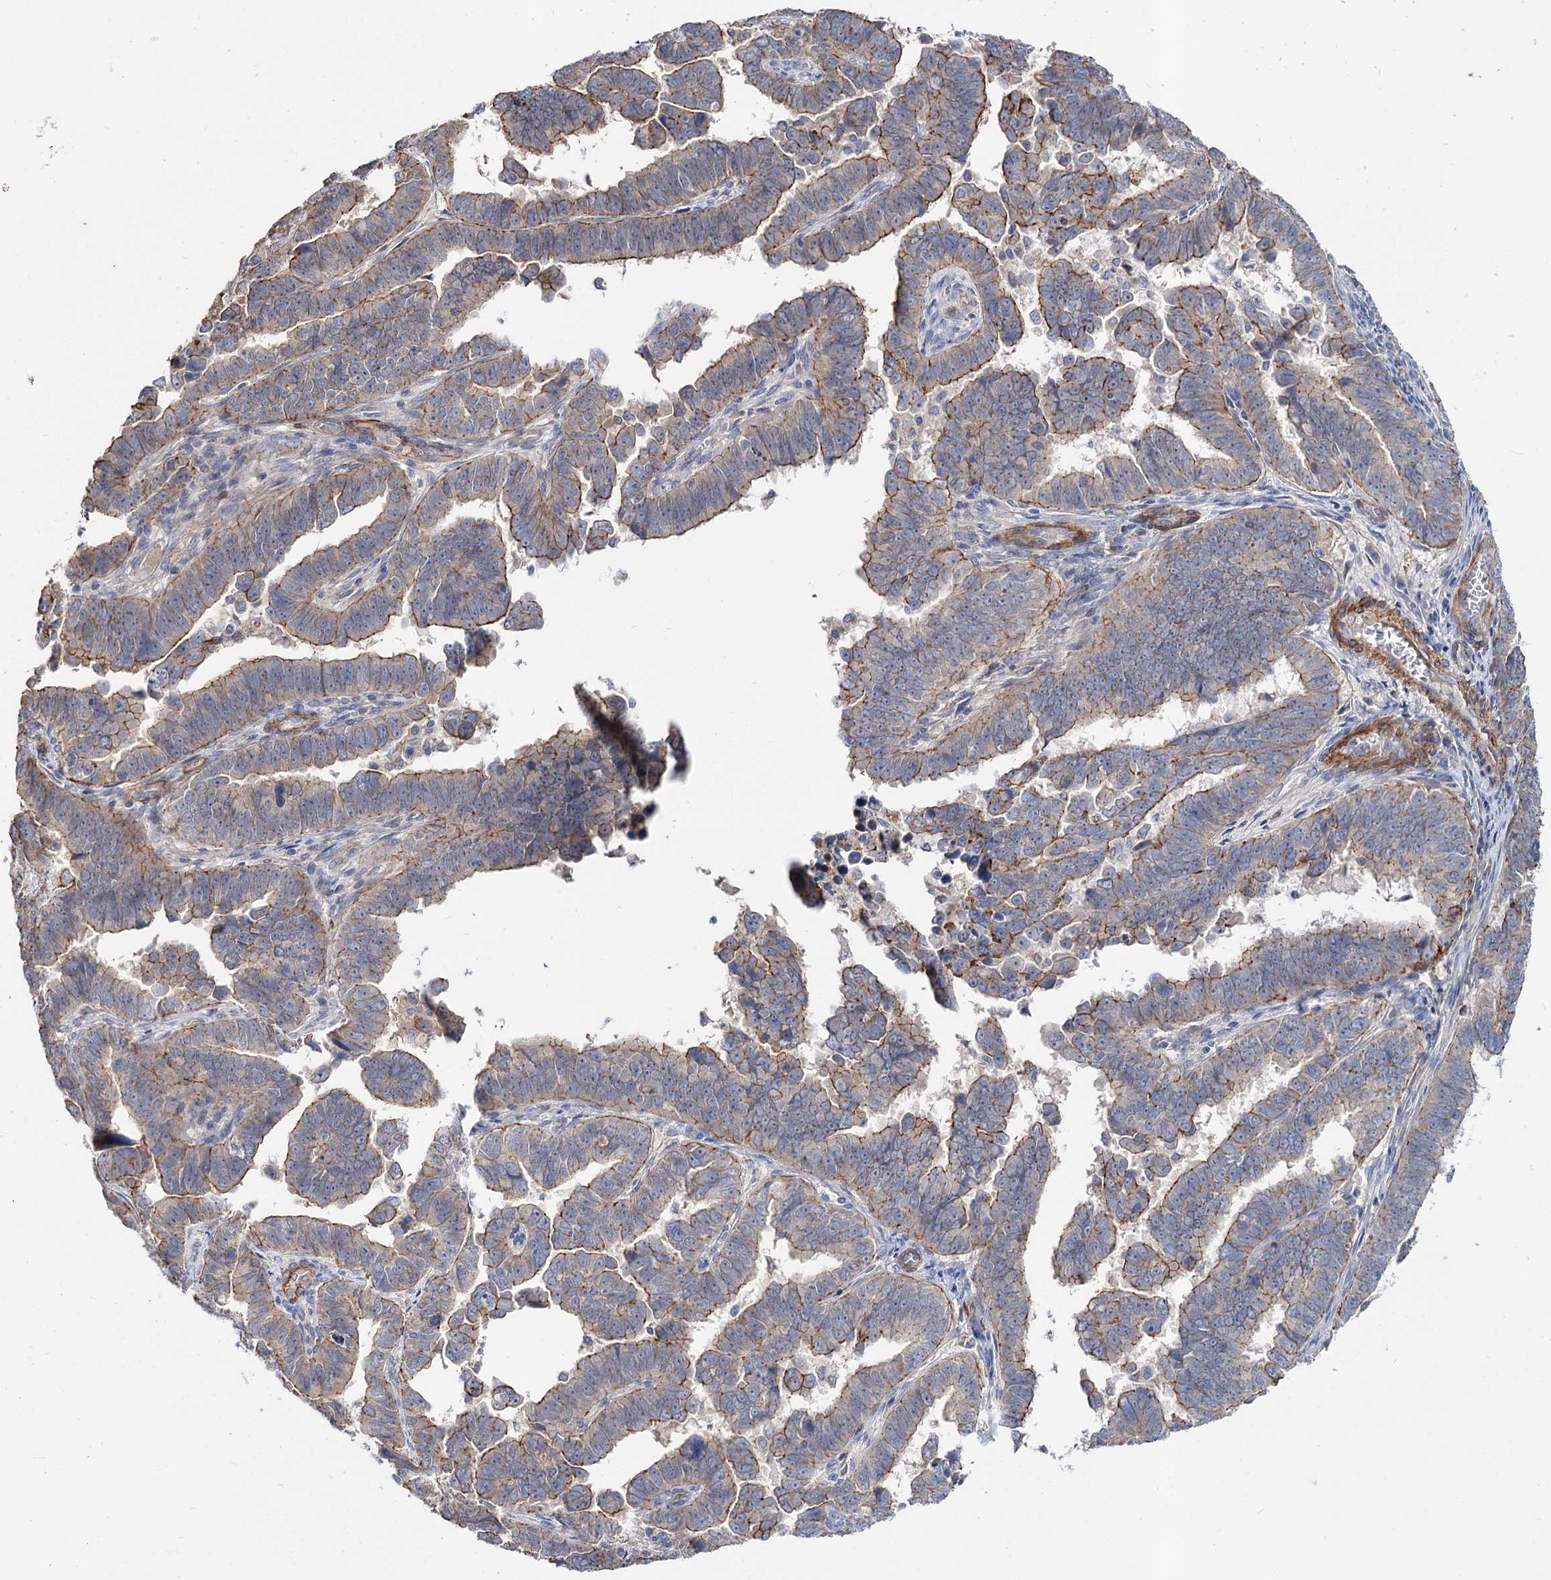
{"staining": {"intensity": "moderate", "quantity": "25%-75%", "location": "cytoplasmic/membranous"}, "tissue": "endometrial cancer", "cell_type": "Tumor cells", "image_type": "cancer", "snomed": [{"axis": "morphology", "description": "Adenocarcinoma, NOS"}, {"axis": "topography", "description": "Endometrium"}], "caption": "Immunohistochemistry (IHC) image of endometrial cancer (adenocarcinoma) stained for a protein (brown), which exhibits medium levels of moderate cytoplasmic/membranous expression in about 25%-75% of tumor cells.", "gene": "NUDCD2", "patient": {"sex": "female", "age": 75}}